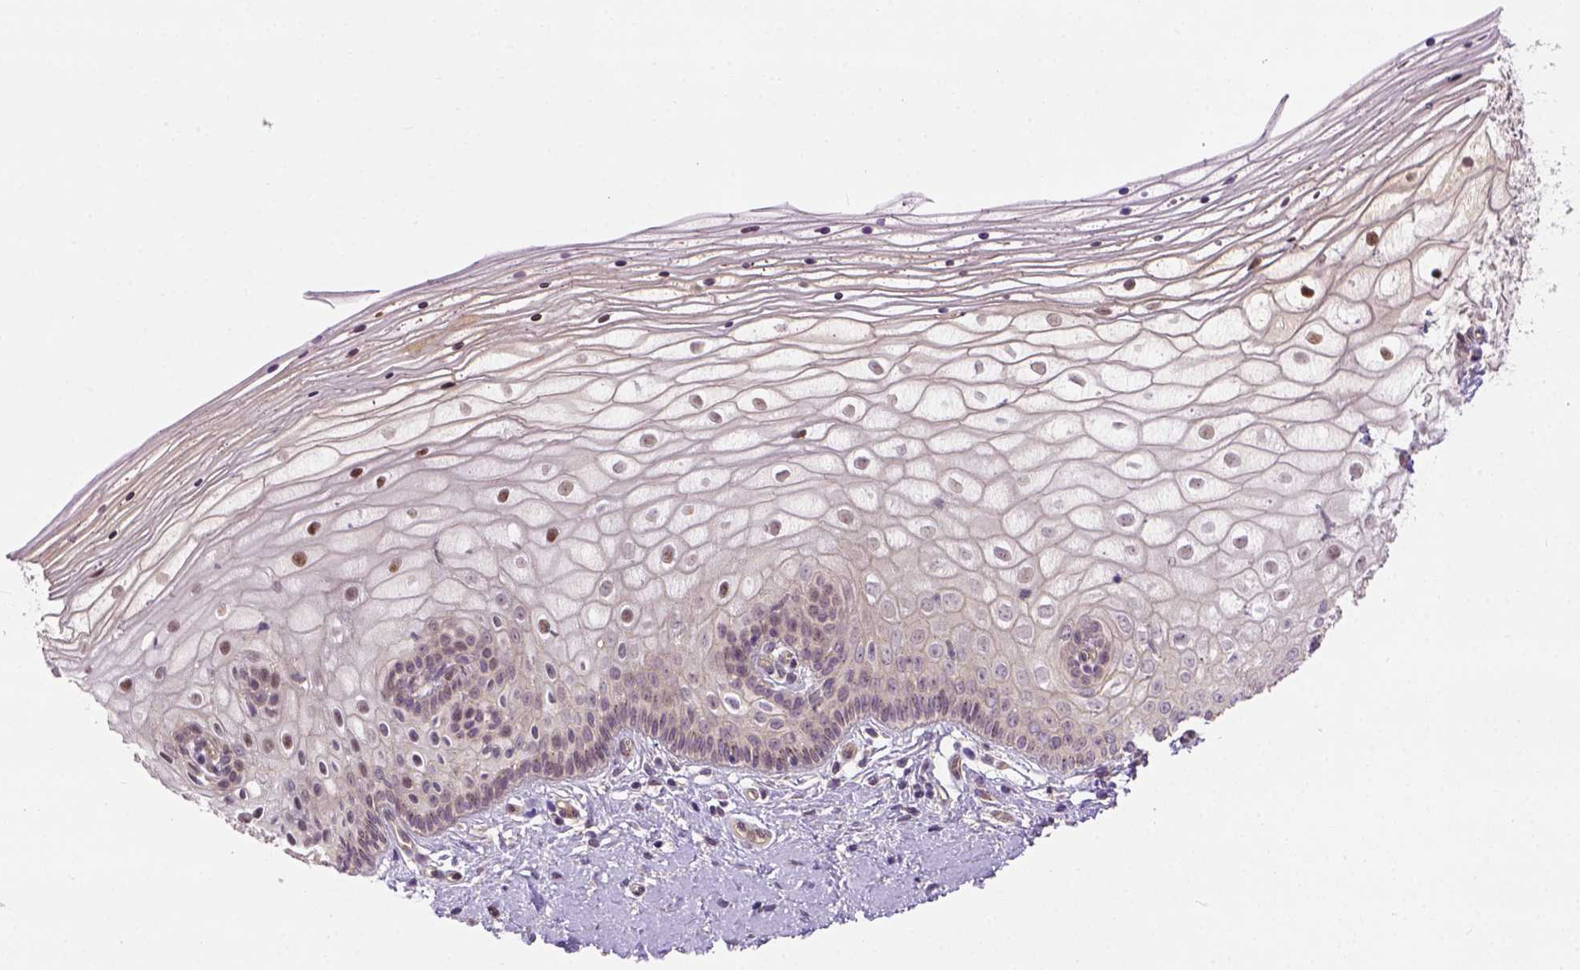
{"staining": {"intensity": "moderate", "quantity": "<25%", "location": "nuclear"}, "tissue": "vagina", "cell_type": "Squamous epithelial cells", "image_type": "normal", "snomed": [{"axis": "morphology", "description": "Normal tissue, NOS"}, {"axis": "topography", "description": "Vagina"}], "caption": "An IHC micrograph of unremarkable tissue is shown. Protein staining in brown labels moderate nuclear positivity in vagina within squamous epithelial cells. The staining was performed using DAB to visualize the protein expression in brown, while the nuclei were stained in blue with hematoxylin (Magnification: 20x).", "gene": "KAZN", "patient": {"sex": "female", "age": 39}}